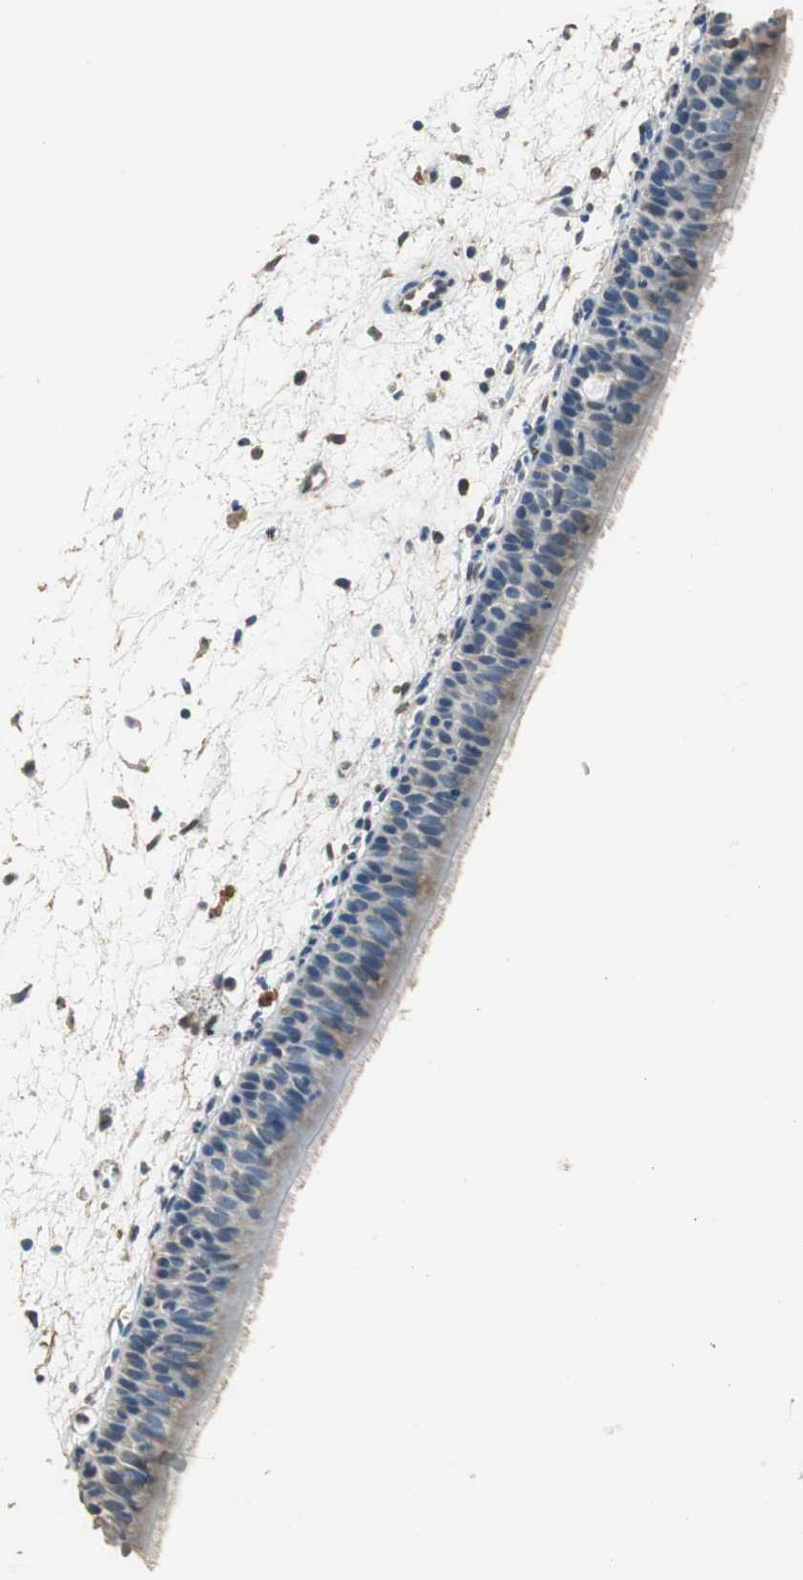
{"staining": {"intensity": "moderate", "quantity": ">75%", "location": "cytoplasmic/membranous"}, "tissue": "nasopharynx", "cell_type": "Respiratory epithelial cells", "image_type": "normal", "snomed": [{"axis": "morphology", "description": "Normal tissue, NOS"}, {"axis": "topography", "description": "Nasopharynx"}], "caption": "Protein expression analysis of unremarkable human nasopharynx reveals moderate cytoplasmic/membranous expression in approximately >75% of respiratory epithelial cells. (DAB (3,3'-diaminobenzidine) IHC, brown staining for protein, blue staining for nuclei).", "gene": "ALDH4A1", "patient": {"sex": "female", "age": 54}}